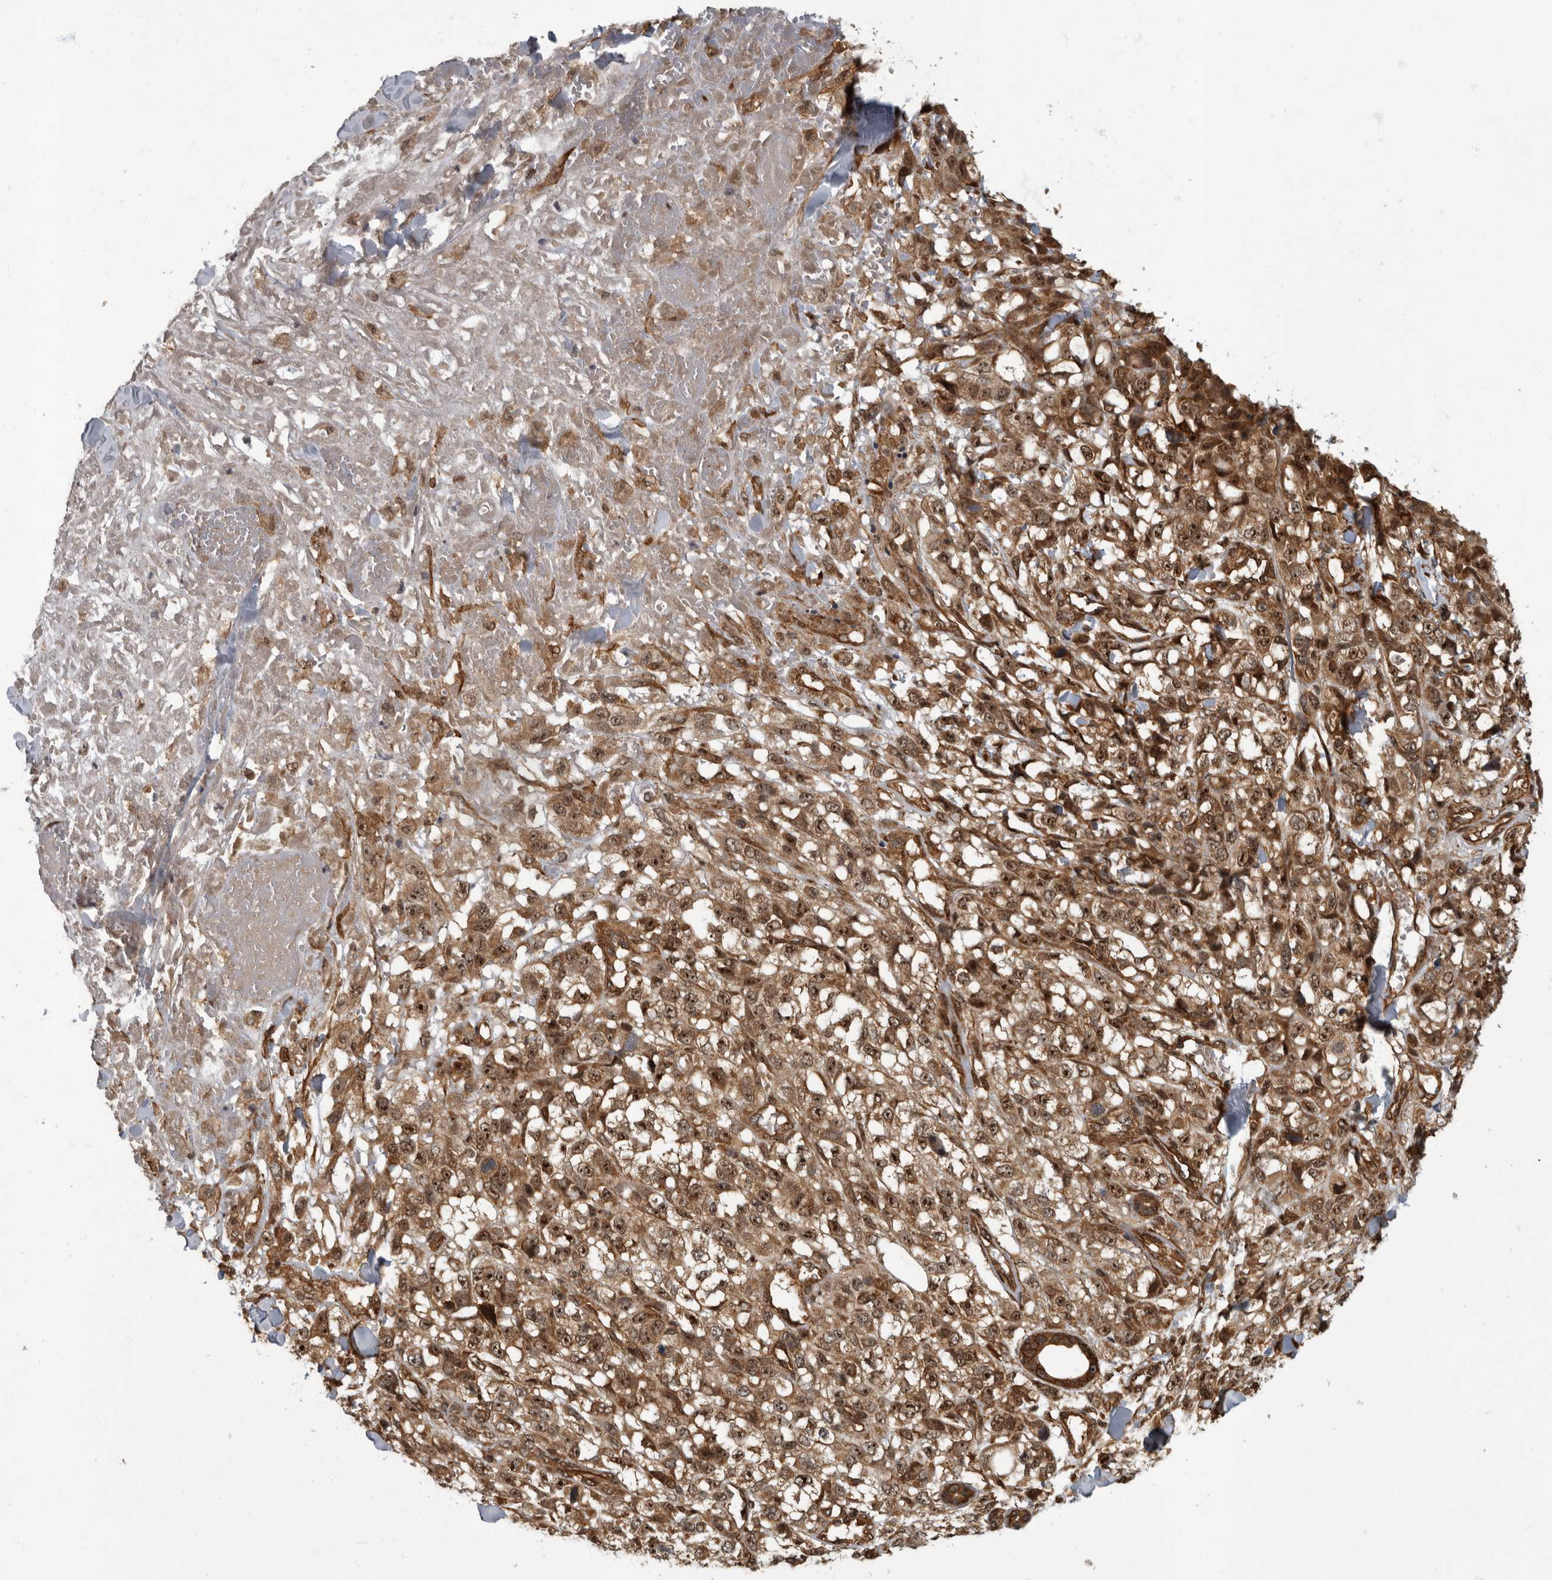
{"staining": {"intensity": "moderate", "quantity": ">75%", "location": "cytoplasmic/membranous,nuclear"}, "tissue": "melanoma", "cell_type": "Tumor cells", "image_type": "cancer", "snomed": [{"axis": "morphology", "description": "Malignant melanoma, Metastatic site"}, {"axis": "topography", "description": "Skin"}], "caption": "About >75% of tumor cells in malignant melanoma (metastatic site) demonstrate moderate cytoplasmic/membranous and nuclear protein staining as visualized by brown immunohistochemical staining.", "gene": "VPS50", "patient": {"sex": "female", "age": 72}}